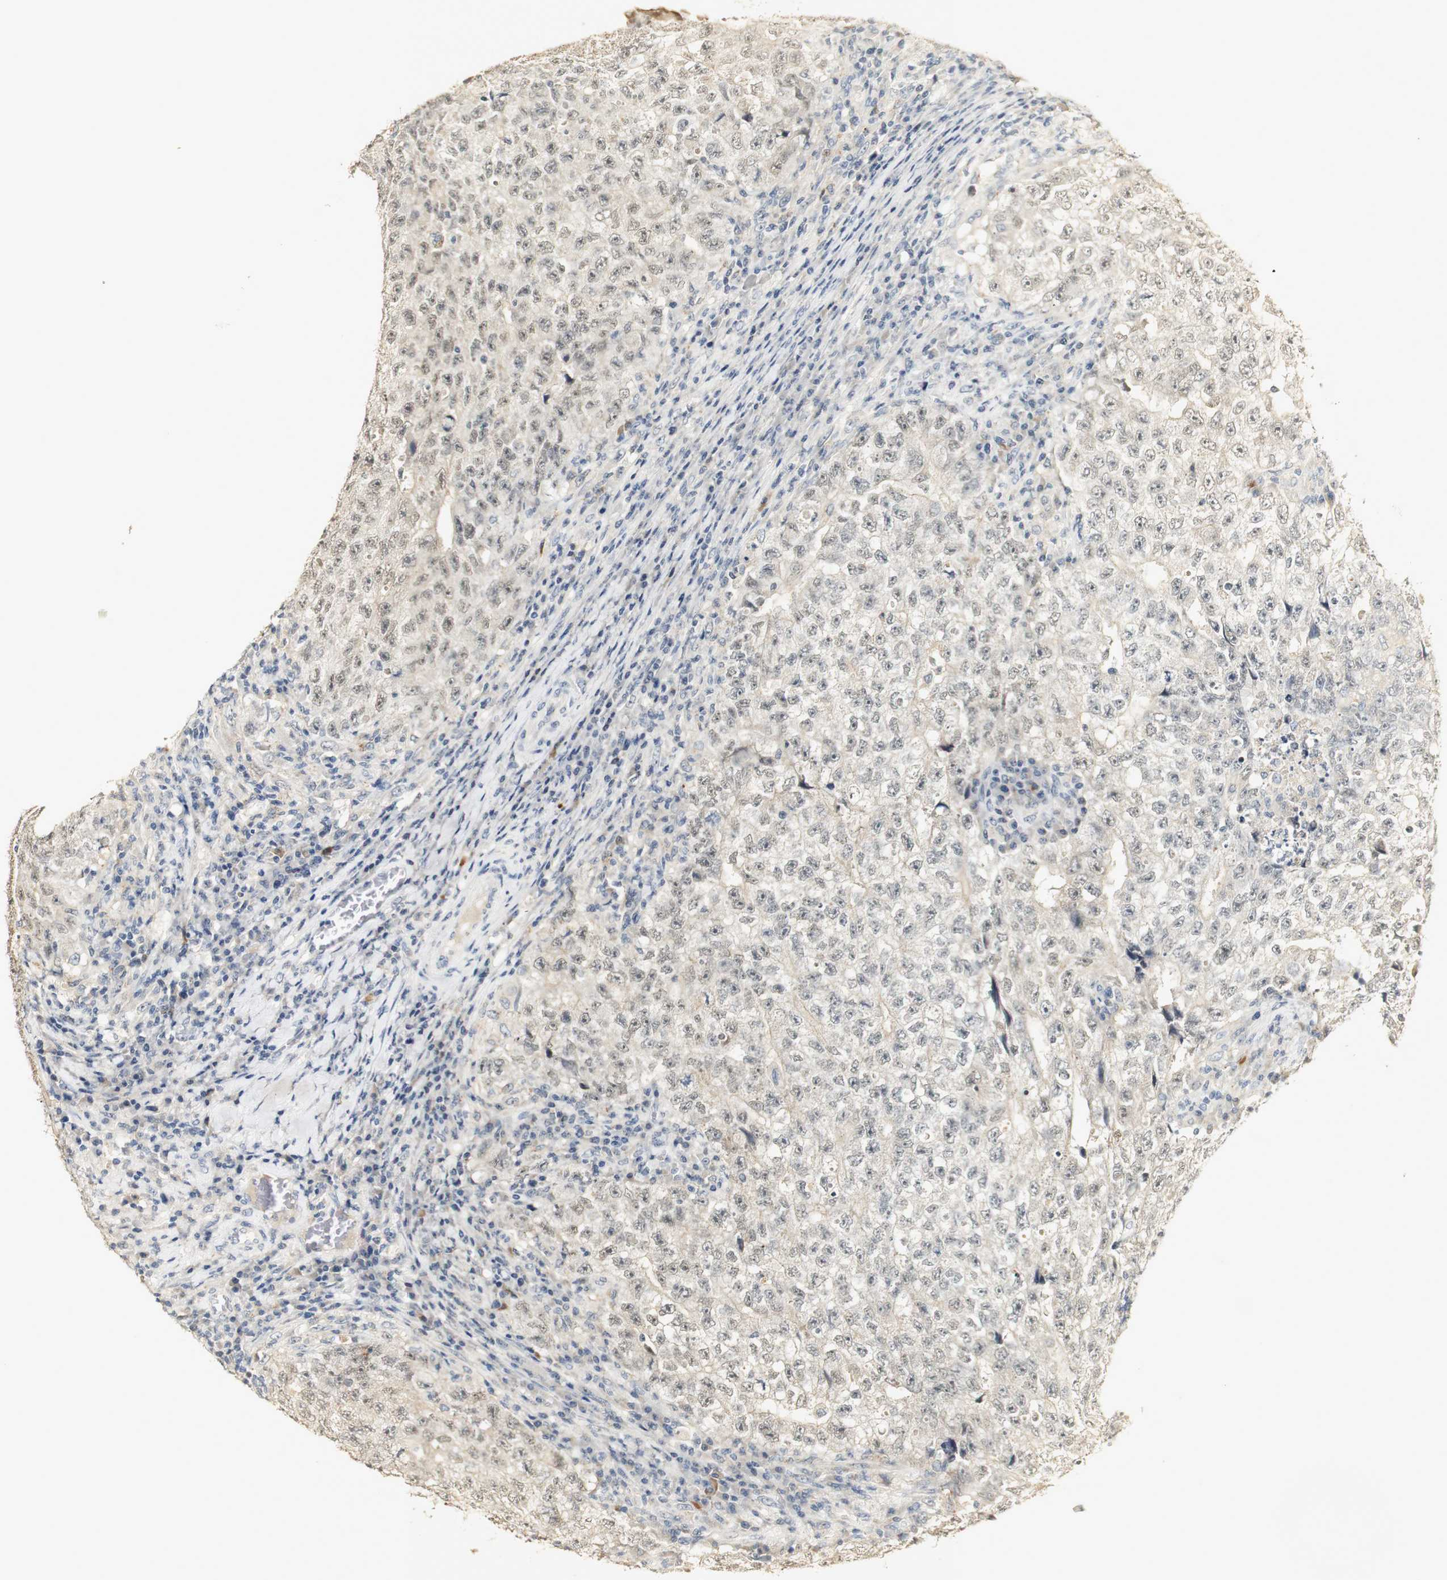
{"staining": {"intensity": "weak", "quantity": ">75%", "location": "nuclear"}, "tissue": "testis cancer", "cell_type": "Tumor cells", "image_type": "cancer", "snomed": [{"axis": "morphology", "description": "Necrosis, NOS"}, {"axis": "morphology", "description": "Carcinoma, Embryonal, NOS"}, {"axis": "topography", "description": "Testis"}], "caption": "DAB (3,3'-diaminobenzidine) immunohistochemical staining of human testis cancer displays weak nuclear protein expression in approximately >75% of tumor cells. (Stains: DAB in brown, nuclei in blue, Microscopy: brightfield microscopy at high magnification).", "gene": "SYT7", "patient": {"sex": "male", "age": 19}}